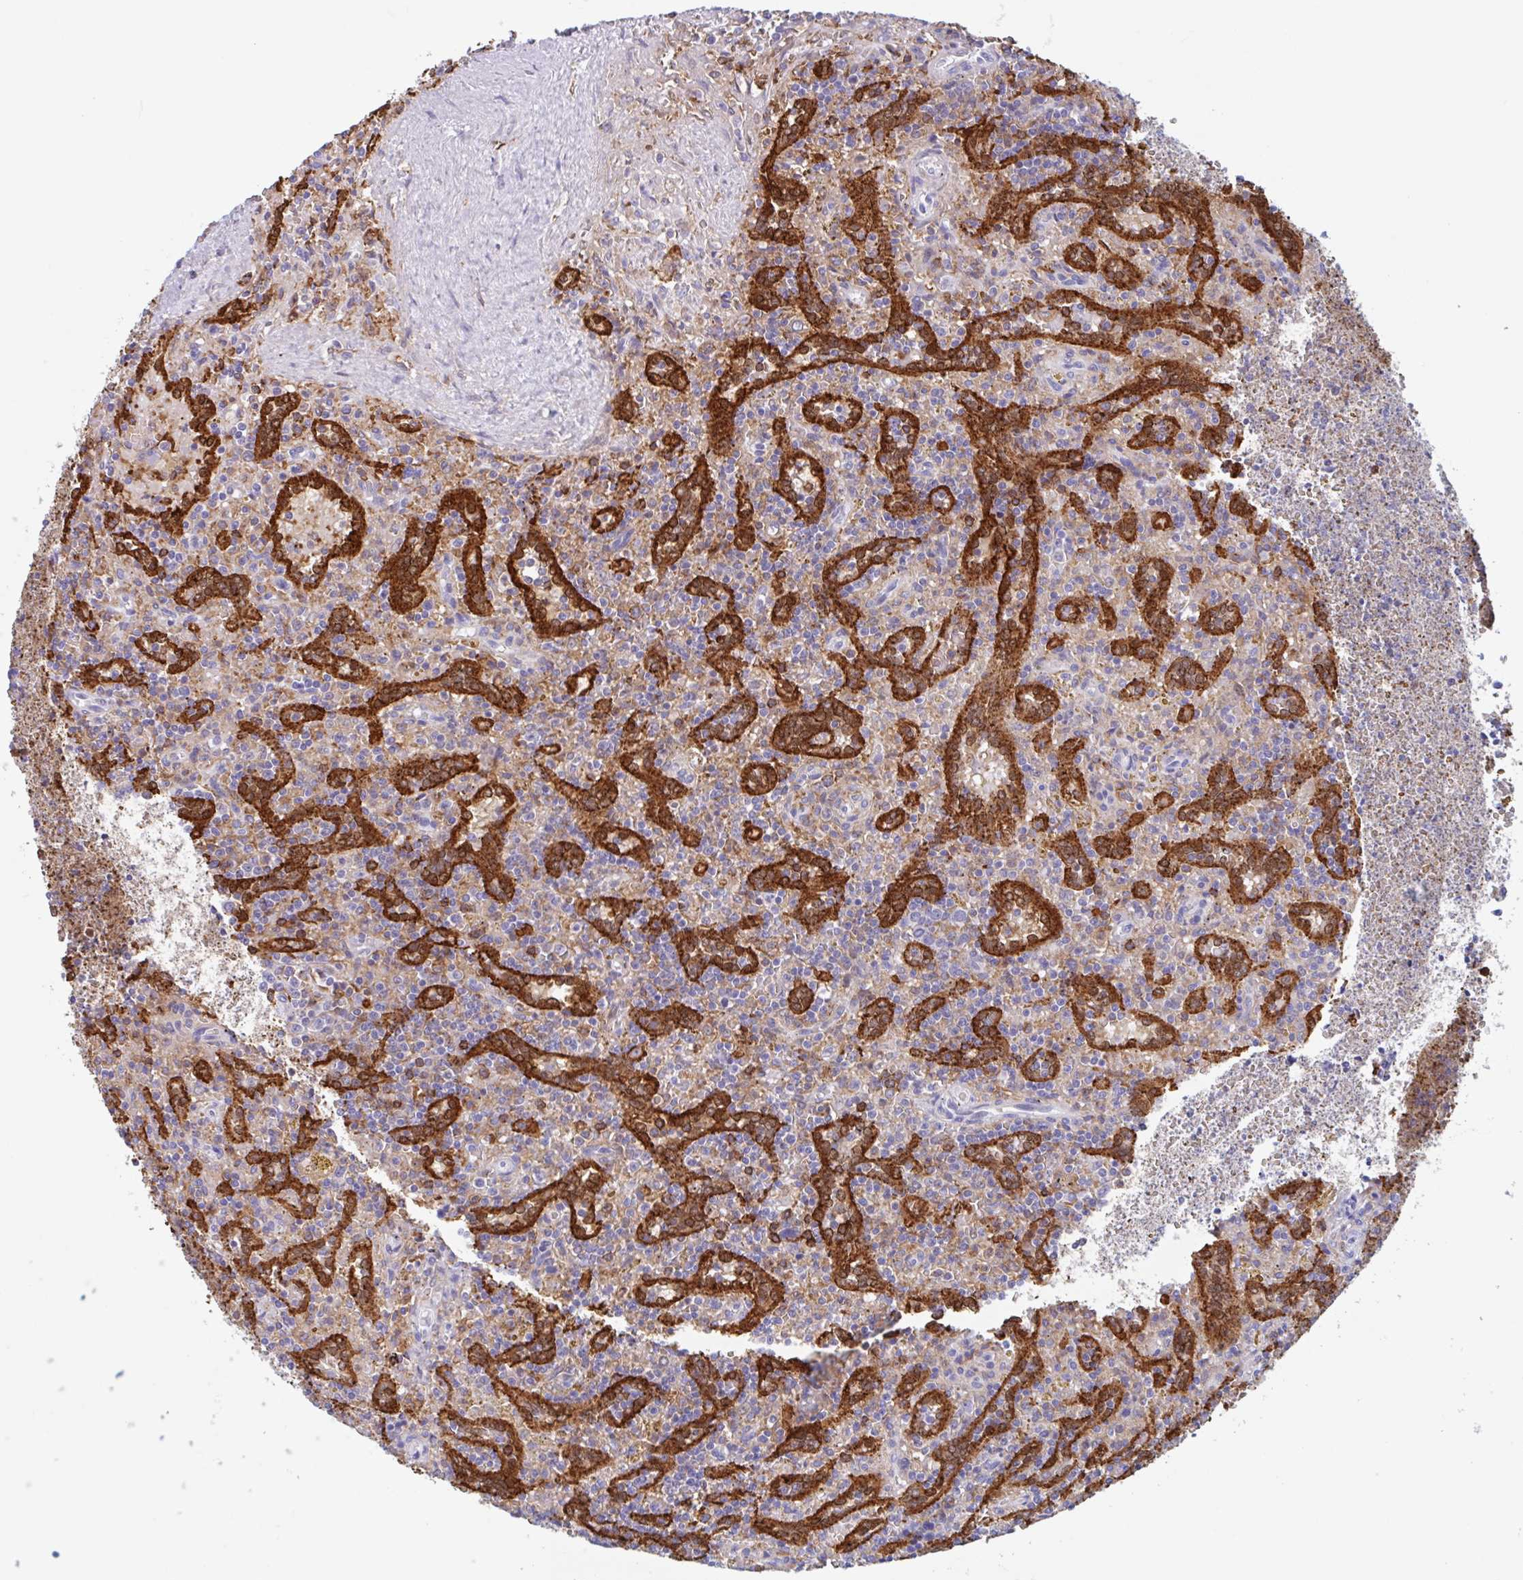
{"staining": {"intensity": "negative", "quantity": "none", "location": "none"}, "tissue": "lymphoma", "cell_type": "Tumor cells", "image_type": "cancer", "snomed": [{"axis": "morphology", "description": "Malignant lymphoma, non-Hodgkin's type, Low grade"}, {"axis": "topography", "description": "Spleen"}], "caption": "Lymphoma was stained to show a protein in brown. There is no significant staining in tumor cells.", "gene": "EFHD1", "patient": {"sex": "male", "age": 67}}